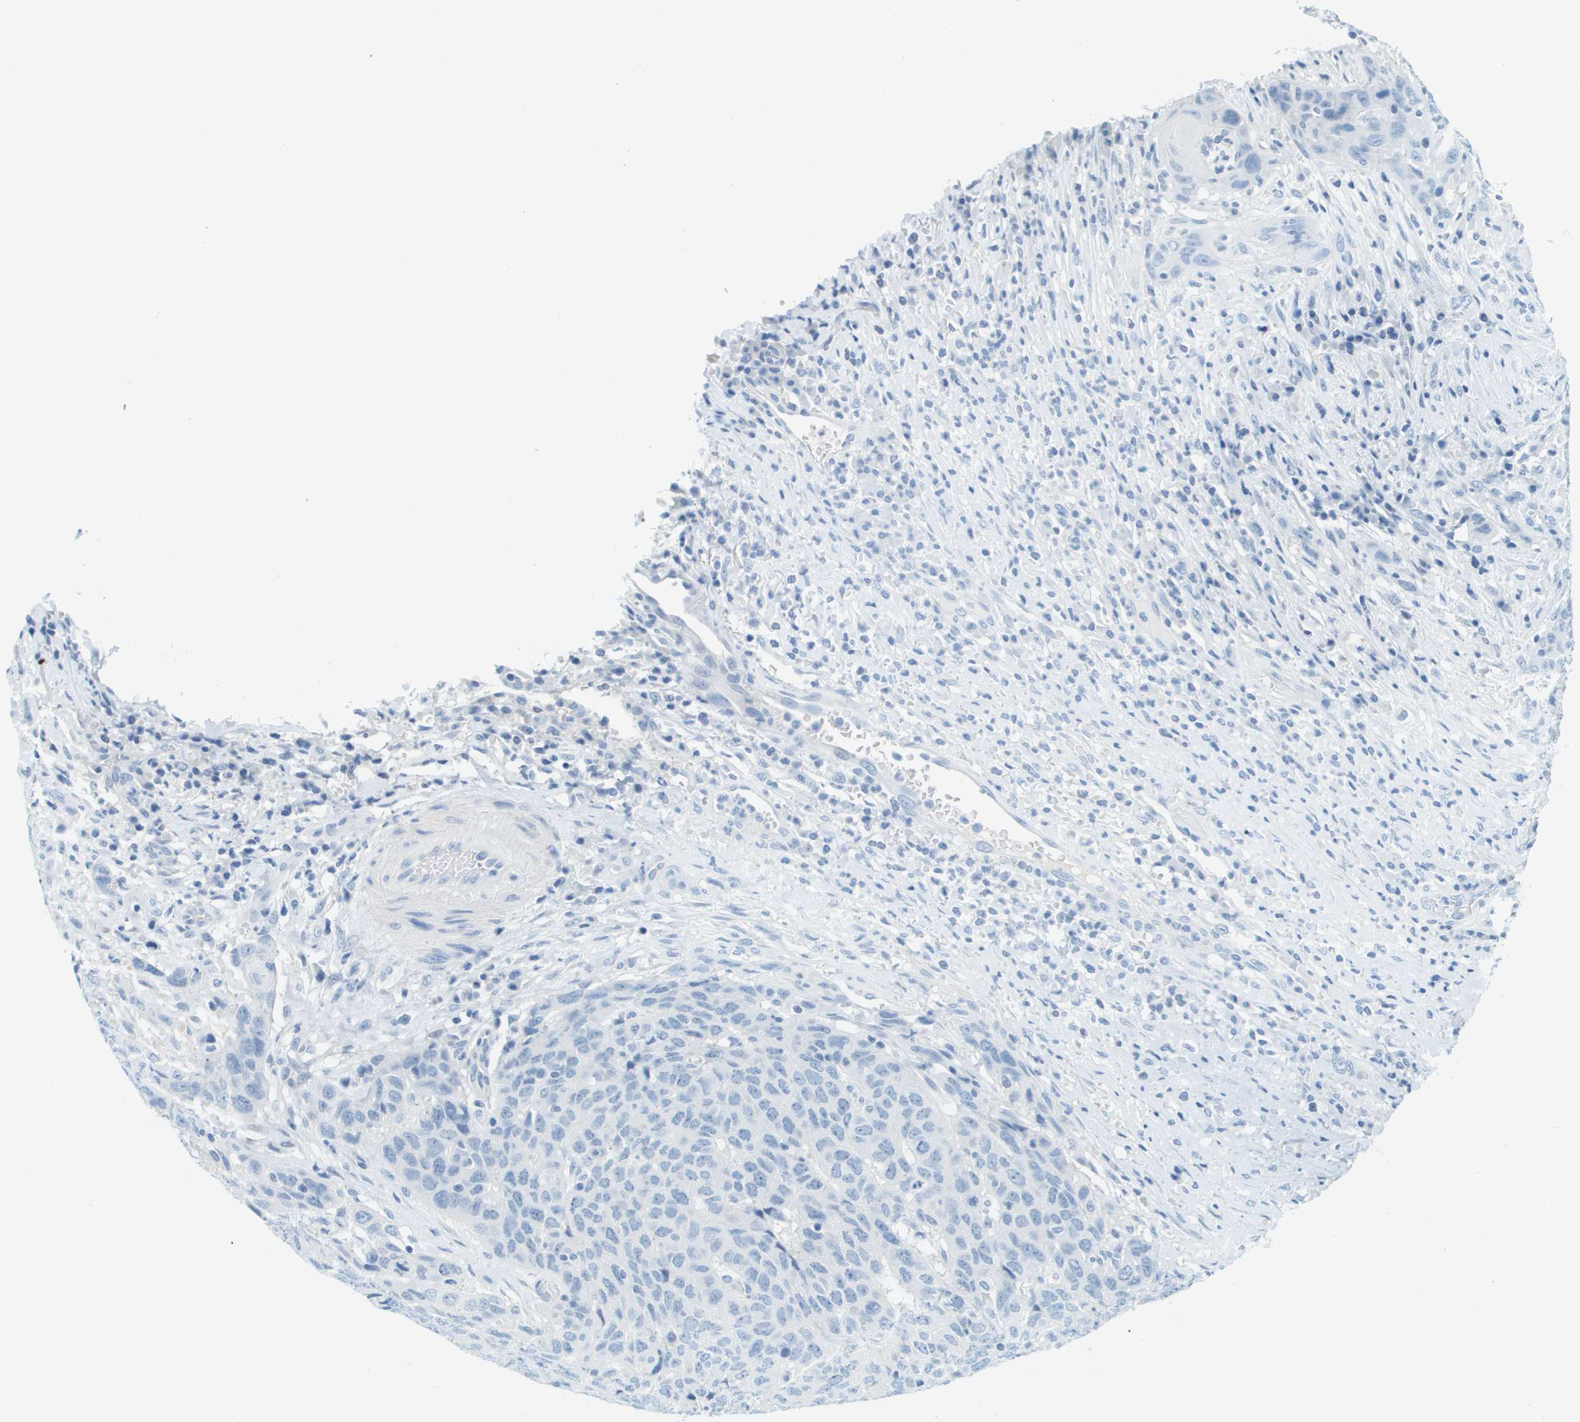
{"staining": {"intensity": "negative", "quantity": "none", "location": "none"}, "tissue": "head and neck cancer", "cell_type": "Tumor cells", "image_type": "cancer", "snomed": [{"axis": "morphology", "description": "Squamous cell carcinoma, NOS"}, {"axis": "topography", "description": "Head-Neck"}], "caption": "An immunohistochemistry micrograph of head and neck cancer (squamous cell carcinoma) is shown. There is no staining in tumor cells of head and neck cancer (squamous cell carcinoma). Nuclei are stained in blue.", "gene": "CDHR2", "patient": {"sex": "male", "age": 66}}